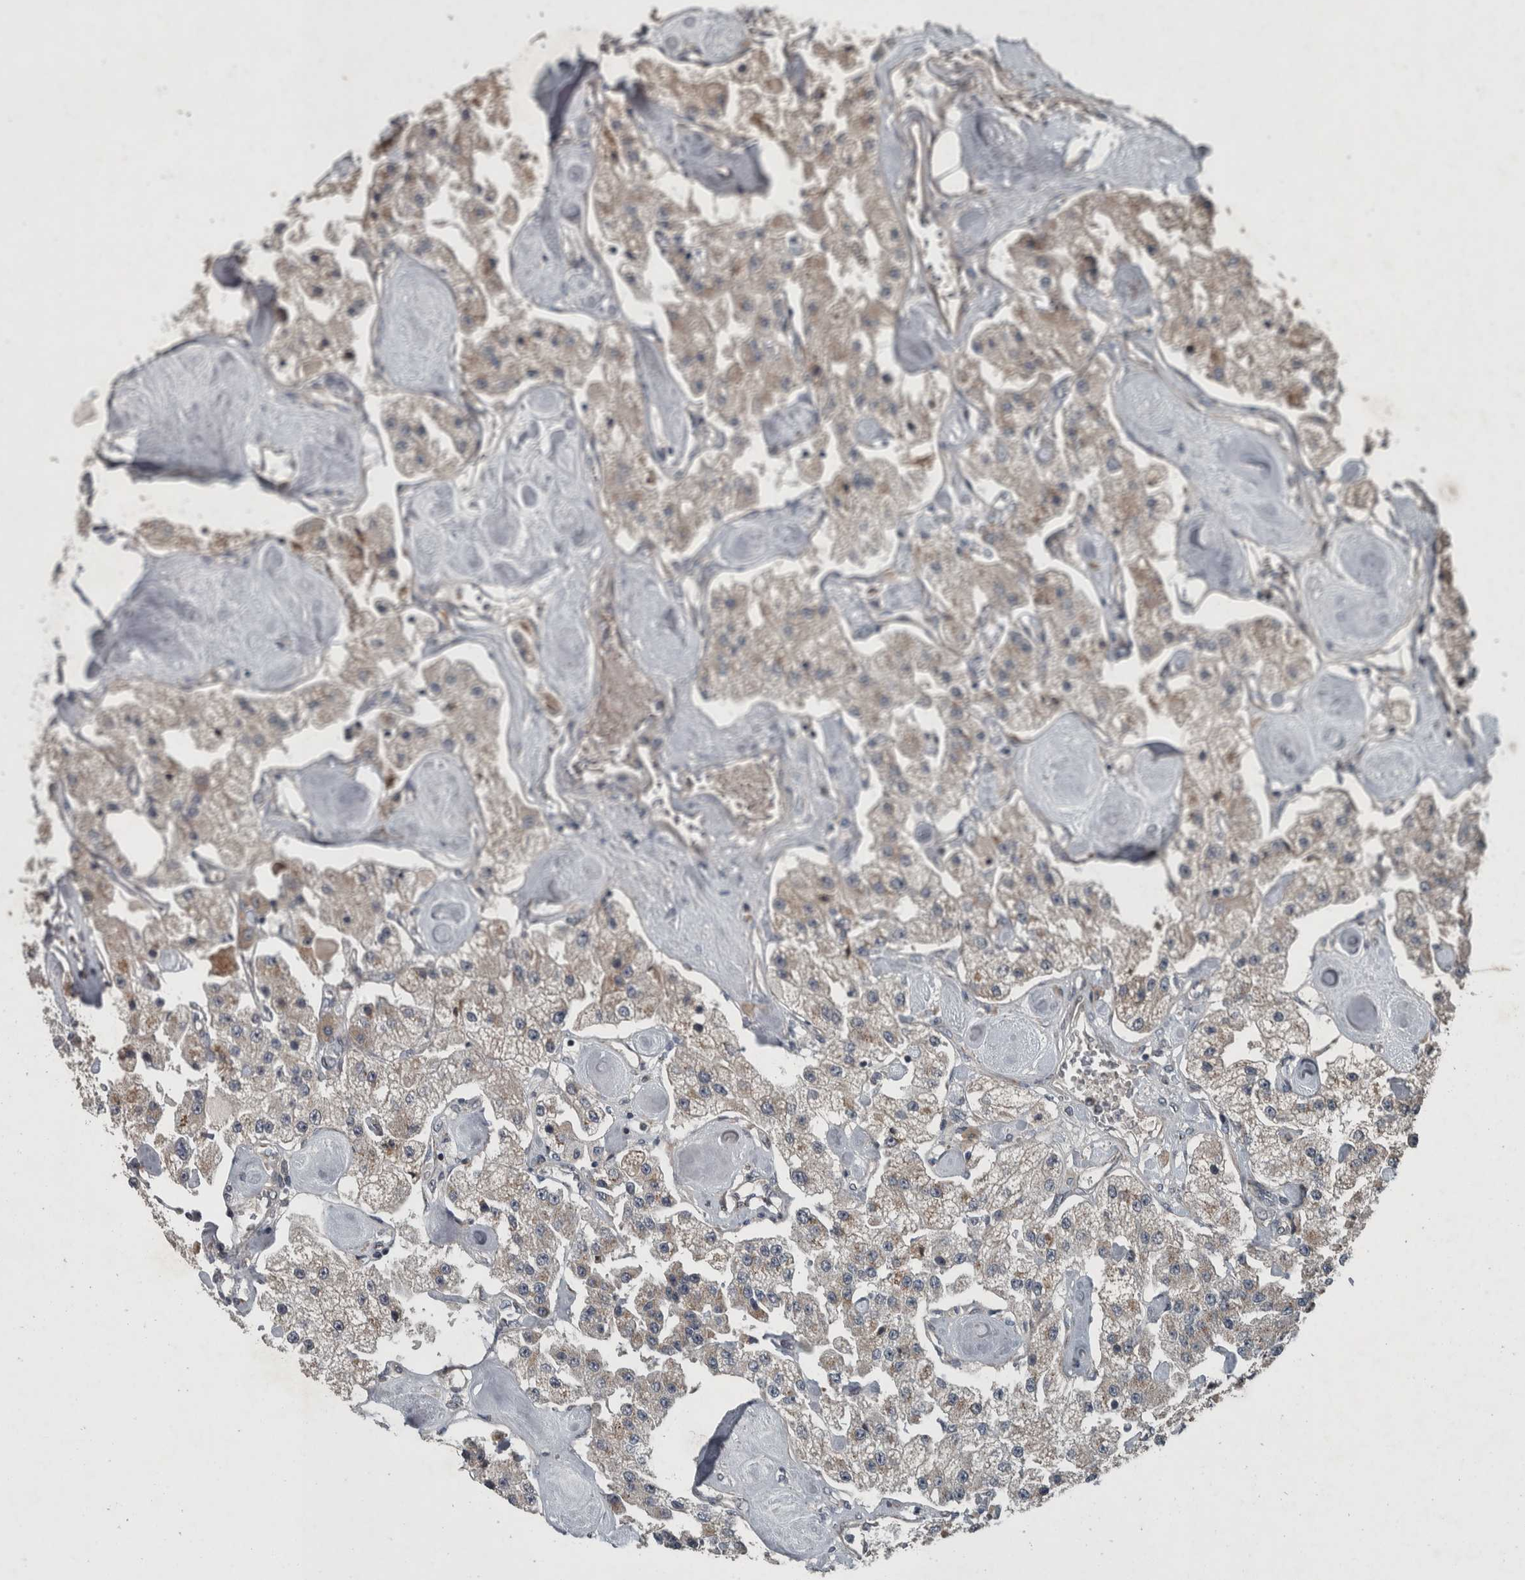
{"staining": {"intensity": "moderate", "quantity": "25%-75%", "location": "cytoplasmic/membranous"}, "tissue": "carcinoid", "cell_type": "Tumor cells", "image_type": "cancer", "snomed": [{"axis": "morphology", "description": "Carcinoid, malignant, NOS"}, {"axis": "topography", "description": "Pancreas"}], "caption": "Protein staining of carcinoid tissue reveals moderate cytoplasmic/membranous staining in about 25%-75% of tumor cells.", "gene": "ZNF345", "patient": {"sex": "male", "age": 41}}